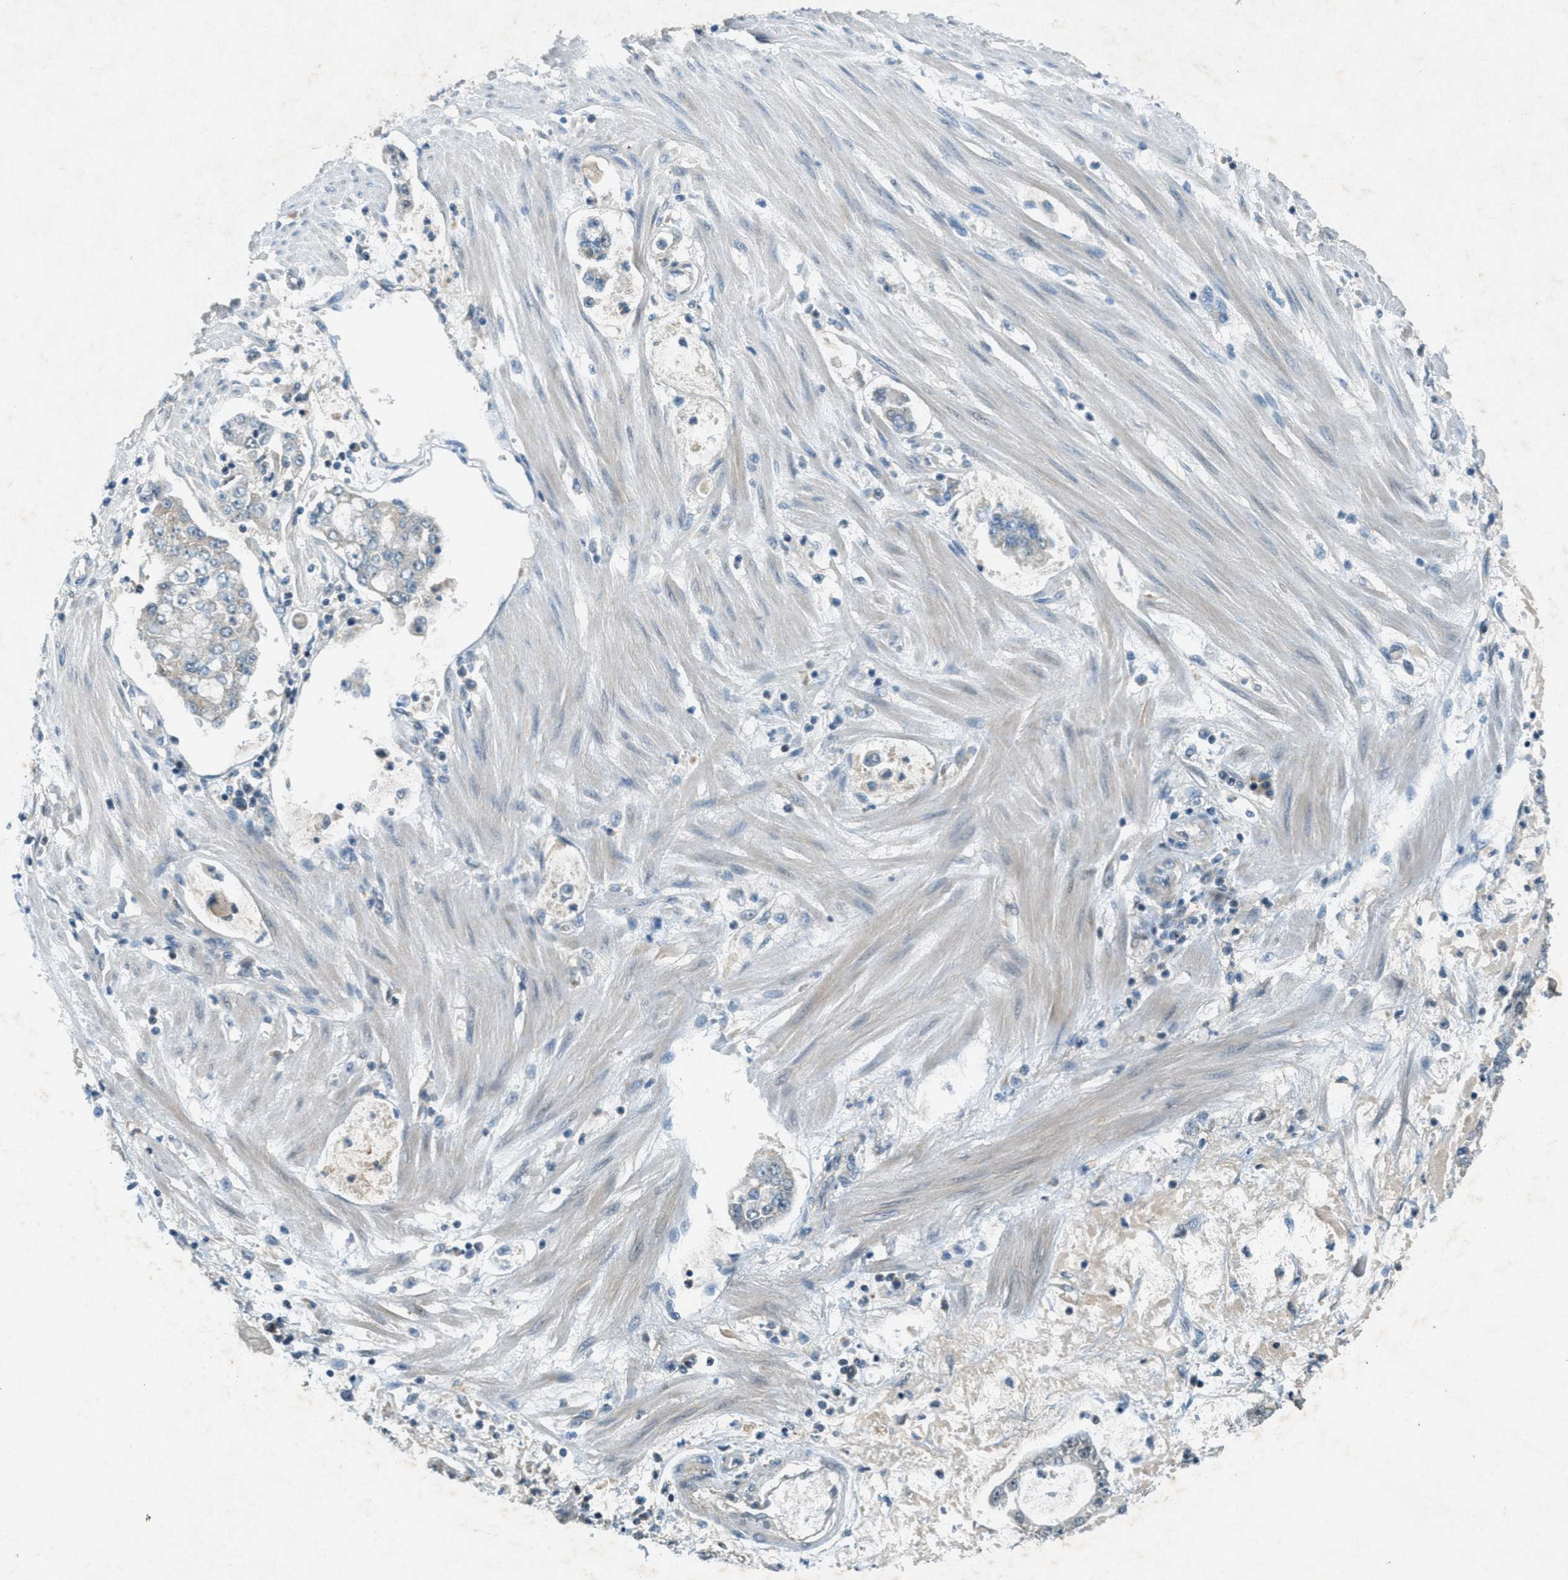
{"staining": {"intensity": "negative", "quantity": "none", "location": "none"}, "tissue": "stomach cancer", "cell_type": "Tumor cells", "image_type": "cancer", "snomed": [{"axis": "morphology", "description": "Adenocarcinoma, NOS"}, {"axis": "topography", "description": "Stomach"}], "caption": "Stomach cancer was stained to show a protein in brown. There is no significant positivity in tumor cells. (DAB immunohistochemistry (IHC) visualized using brightfield microscopy, high magnification).", "gene": "TCF20", "patient": {"sex": "male", "age": 76}}